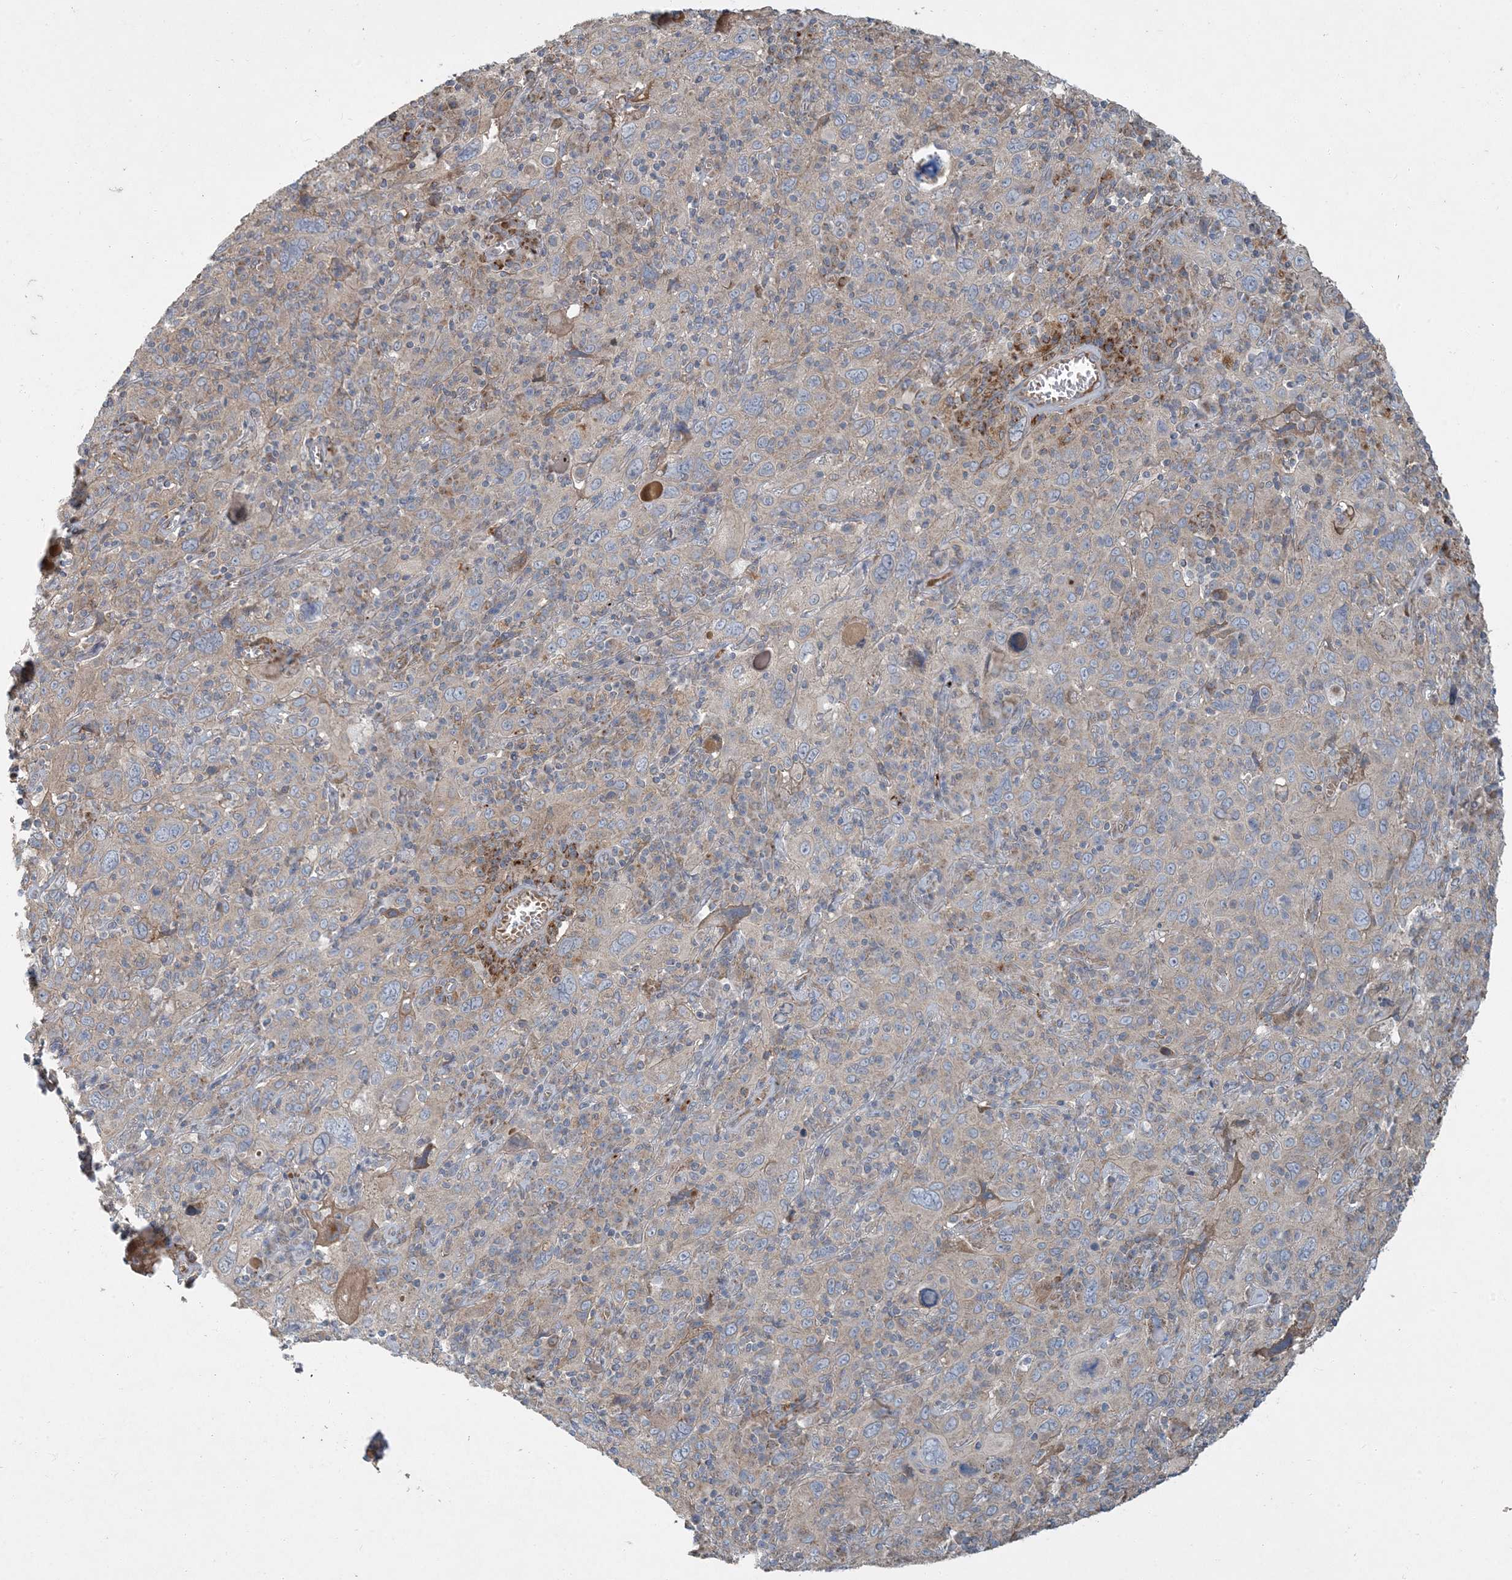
{"staining": {"intensity": "weak", "quantity": "<25%", "location": "cytoplasmic/membranous"}, "tissue": "cervical cancer", "cell_type": "Tumor cells", "image_type": "cancer", "snomed": [{"axis": "morphology", "description": "Squamous cell carcinoma, NOS"}, {"axis": "topography", "description": "Cervix"}], "caption": "Protein analysis of cervical squamous cell carcinoma reveals no significant positivity in tumor cells. (Stains: DAB (3,3'-diaminobenzidine) immunohistochemistry with hematoxylin counter stain, Microscopy: brightfield microscopy at high magnification).", "gene": "LTN1", "patient": {"sex": "female", "age": 46}}